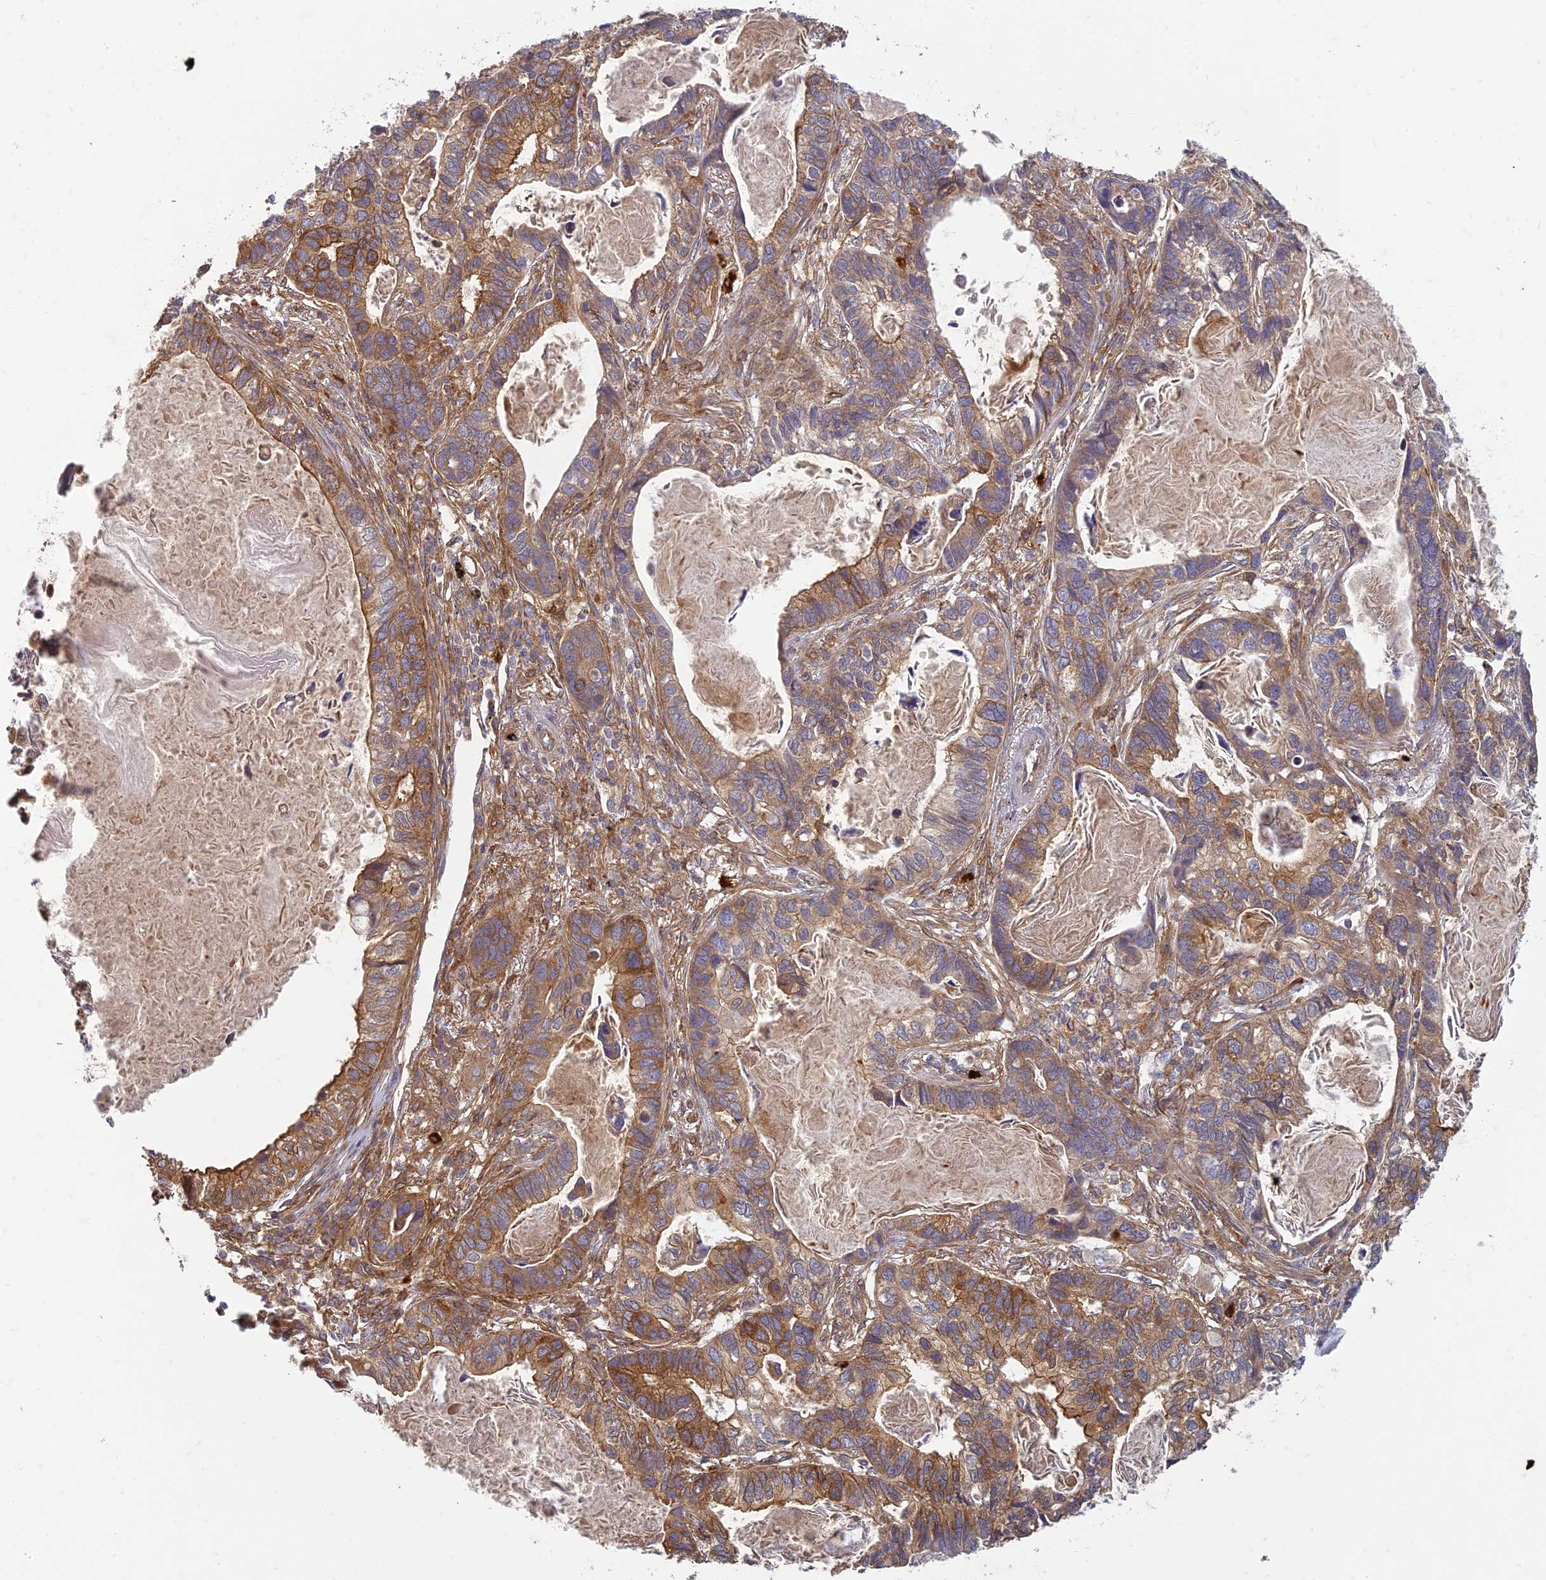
{"staining": {"intensity": "moderate", "quantity": "25%-75%", "location": "cytoplasmic/membranous"}, "tissue": "lung cancer", "cell_type": "Tumor cells", "image_type": "cancer", "snomed": [{"axis": "morphology", "description": "Adenocarcinoma, NOS"}, {"axis": "topography", "description": "Lung"}], "caption": "DAB immunohistochemical staining of lung adenocarcinoma displays moderate cytoplasmic/membranous protein positivity in about 25%-75% of tumor cells.", "gene": "TCF25", "patient": {"sex": "male", "age": 67}}